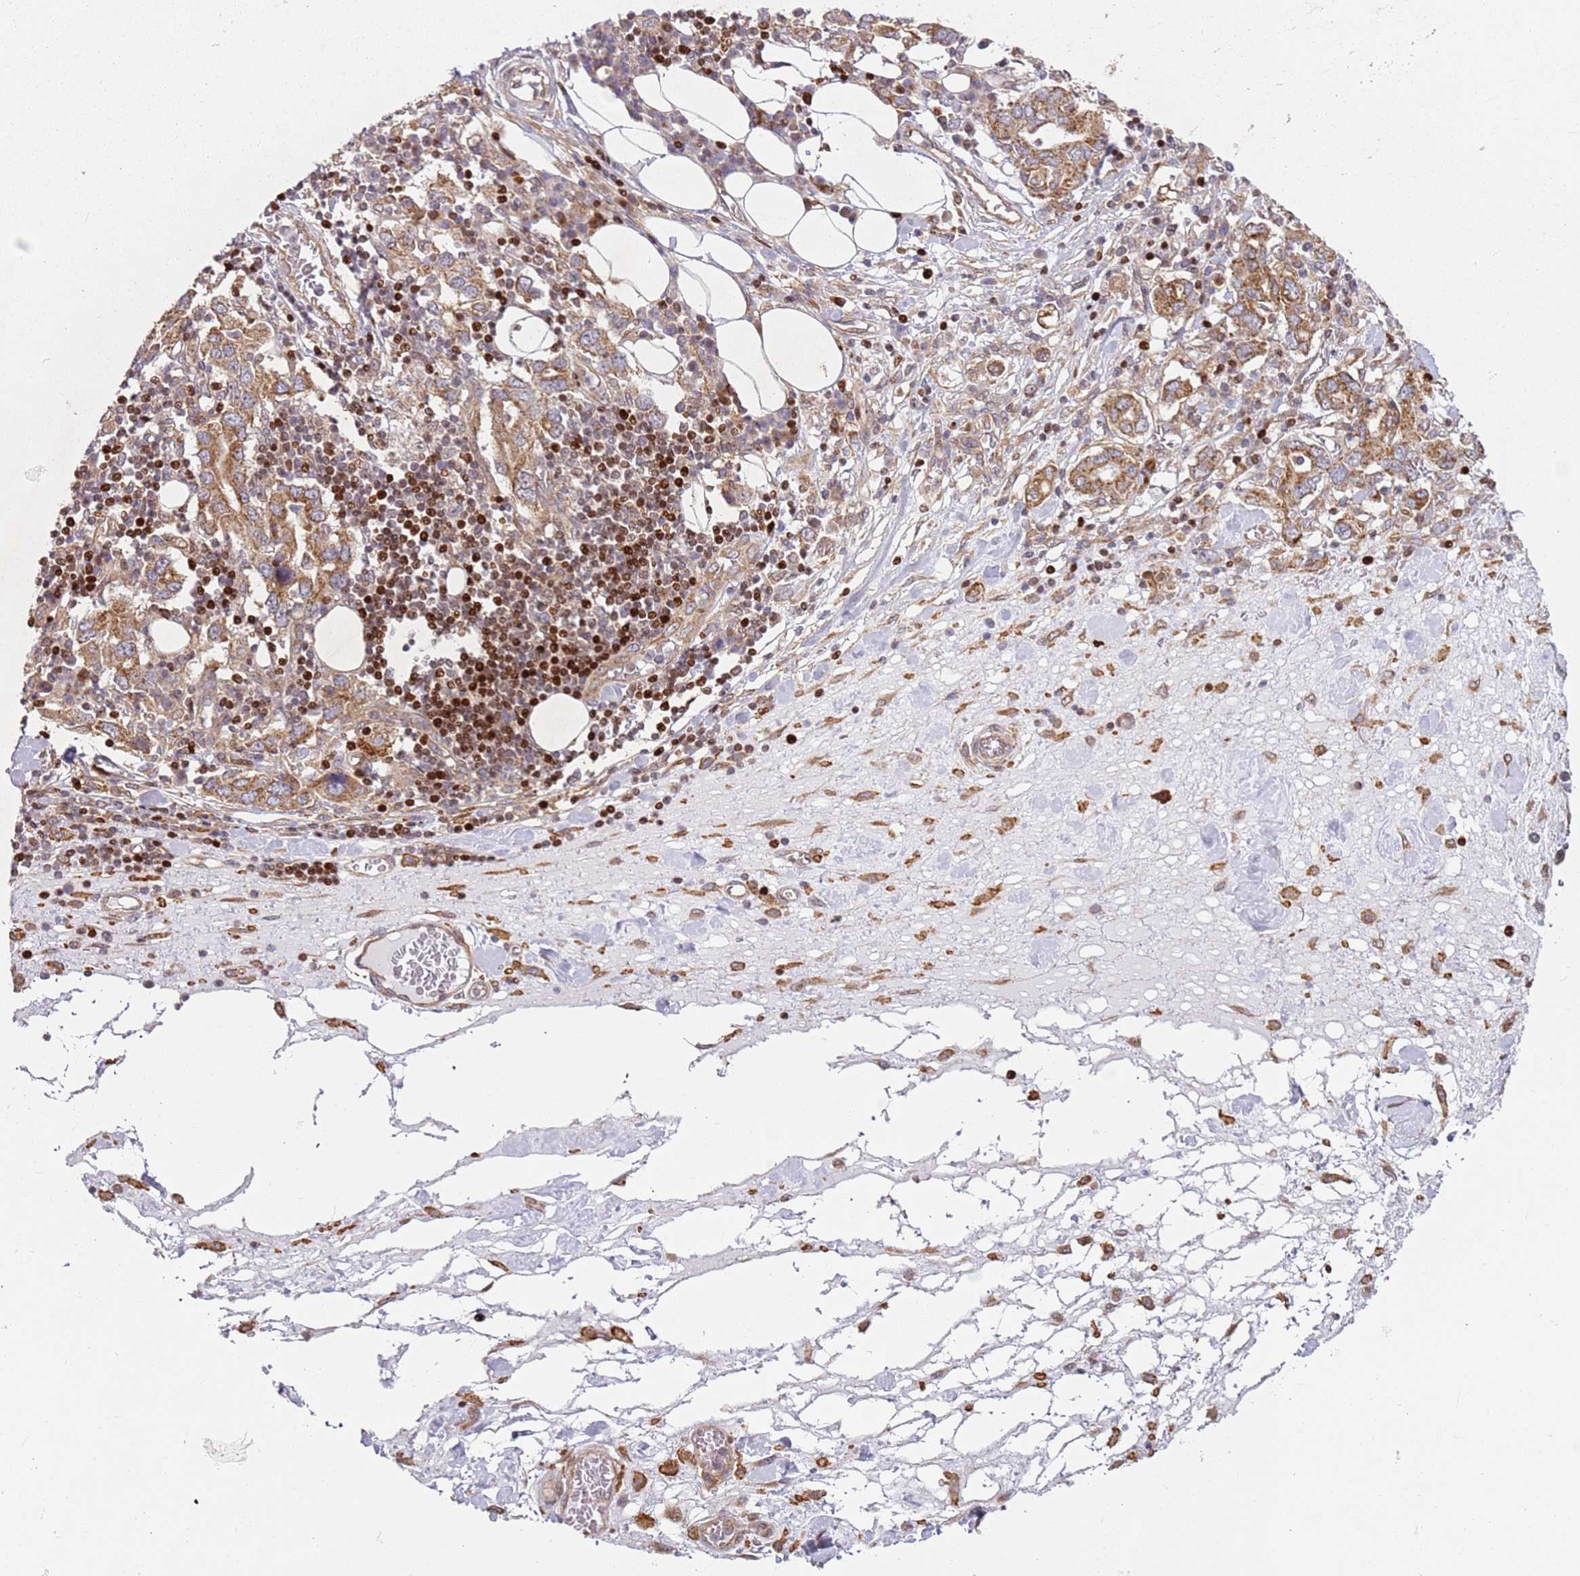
{"staining": {"intensity": "moderate", "quantity": ">75%", "location": "cytoplasmic/membranous"}, "tissue": "stomach cancer", "cell_type": "Tumor cells", "image_type": "cancer", "snomed": [{"axis": "morphology", "description": "Adenocarcinoma, NOS"}, {"axis": "topography", "description": "Stomach, upper"}, {"axis": "topography", "description": "Stomach"}], "caption": "Immunohistochemical staining of stomach cancer exhibits medium levels of moderate cytoplasmic/membranous staining in about >75% of tumor cells.", "gene": "HNRNPLL", "patient": {"sex": "male", "age": 62}}